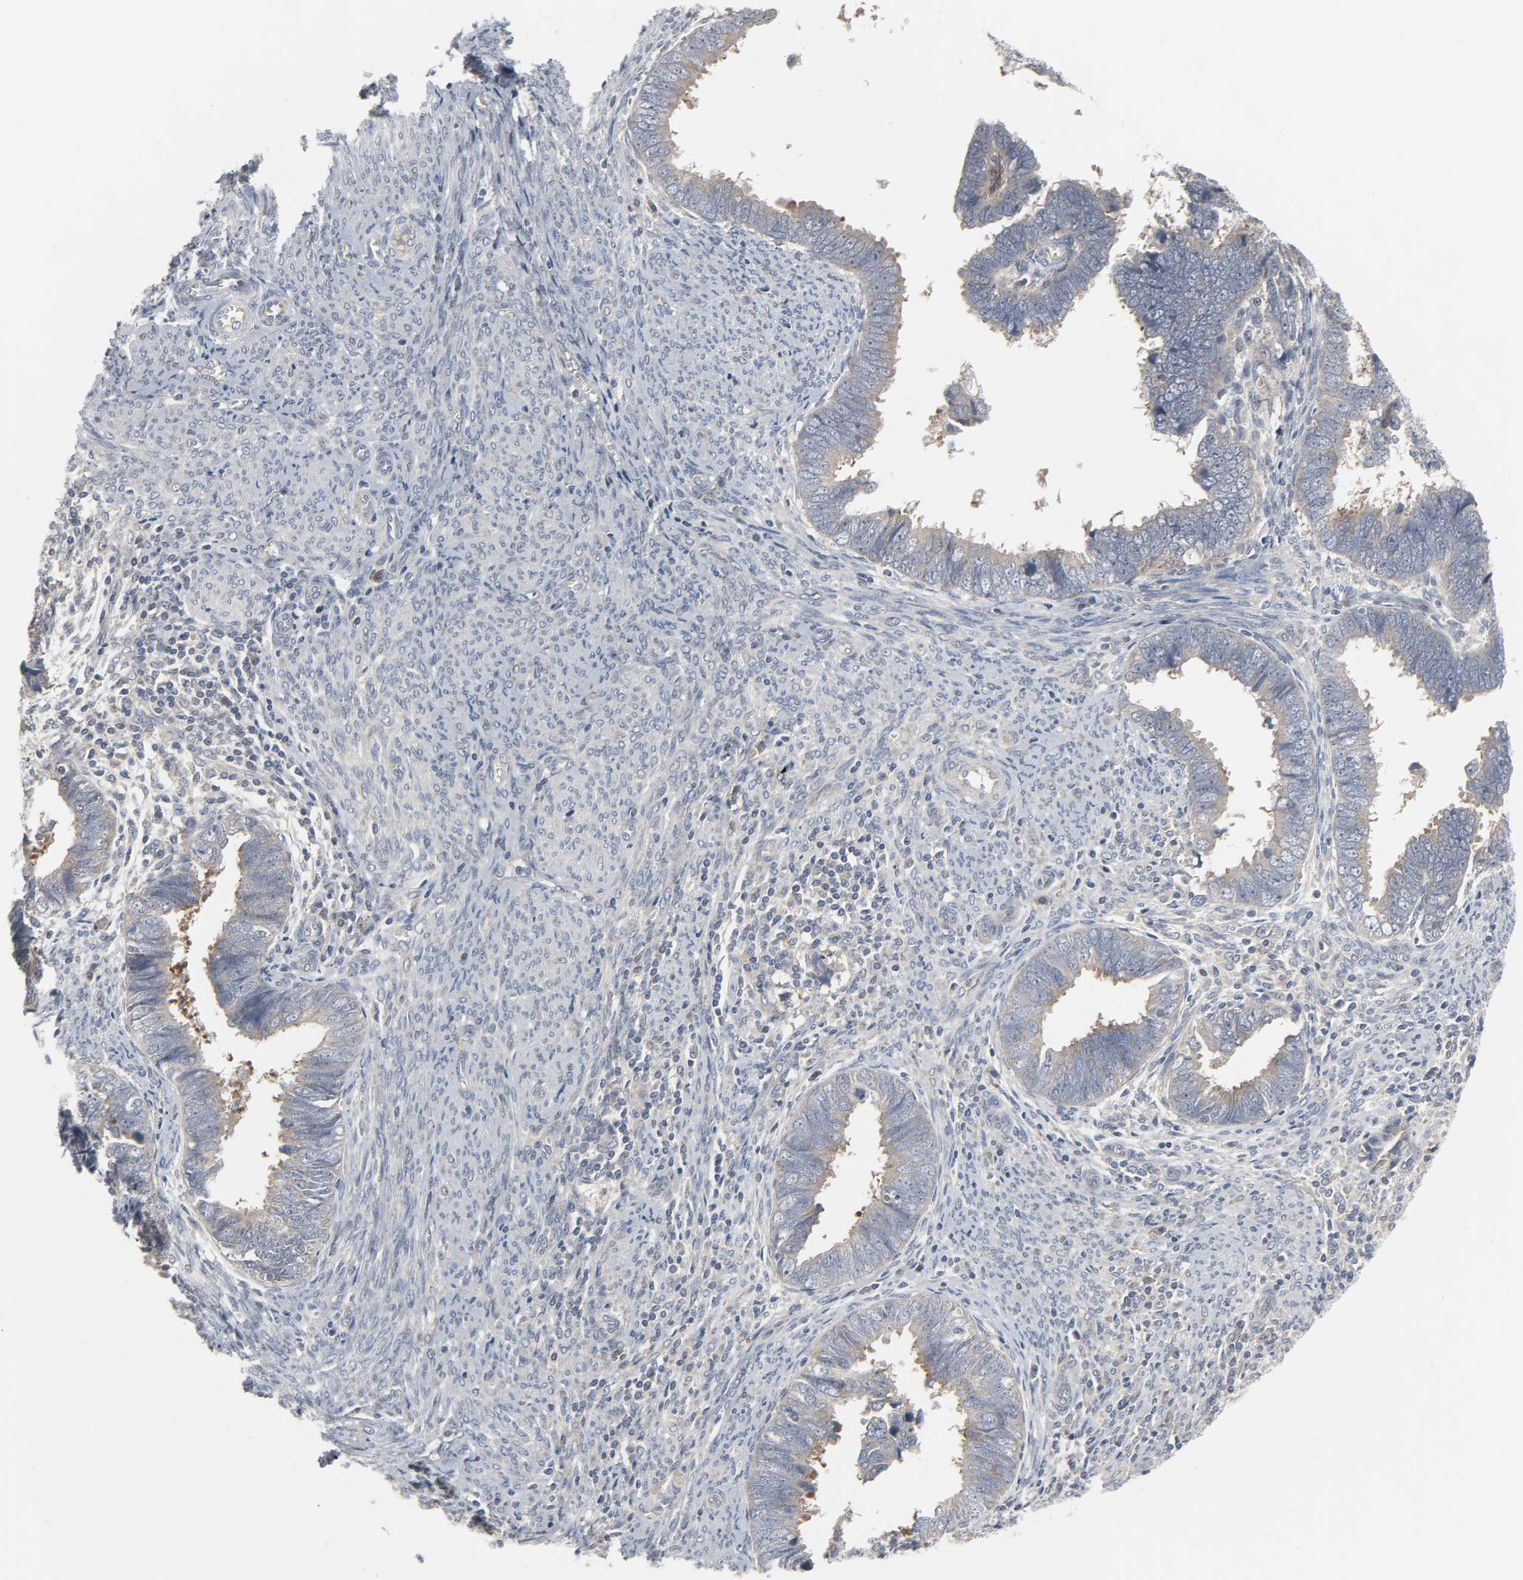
{"staining": {"intensity": "moderate", "quantity": ">75%", "location": "cytoplasmic/membranous"}, "tissue": "endometrial cancer", "cell_type": "Tumor cells", "image_type": "cancer", "snomed": [{"axis": "morphology", "description": "Adenocarcinoma, NOS"}, {"axis": "topography", "description": "Endometrium"}], "caption": "Endometrial adenocarcinoma was stained to show a protein in brown. There is medium levels of moderate cytoplasmic/membranous expression in about >75% of tumor cells.", "gene": "CLIP1", "patient": {"sex": "female", "age": 75}}